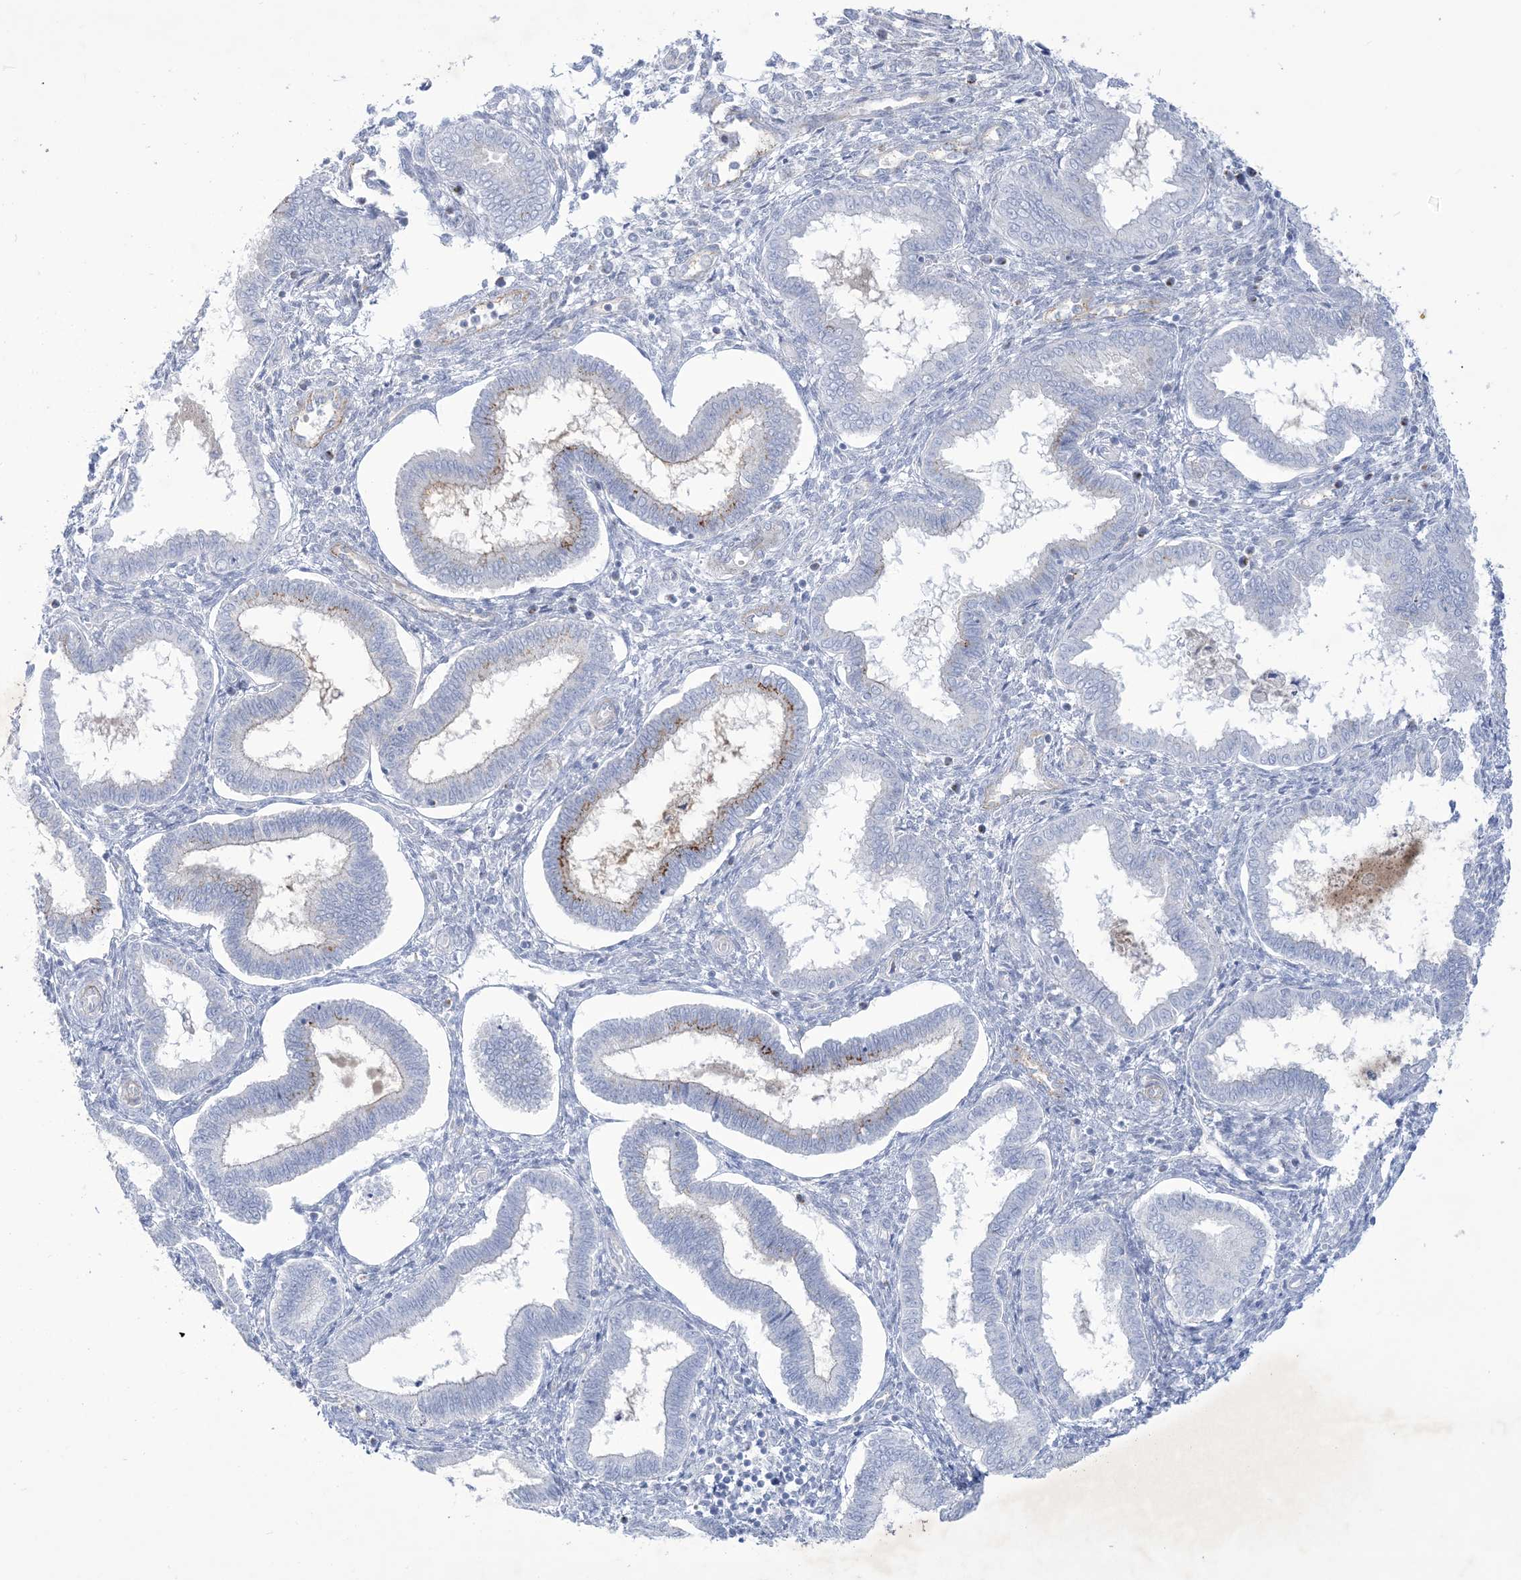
{"staining": {"intensity": "negative", "quantity": "none", "location": "none"}, "tissue": "endometrium", "cell_type": "Cells in endometrial stroma", "image_type": "normal", "snomed": [{"axis": "morphology", "description": "Normal tissue, NOS"}, {"axis": "topography", "description": "Endometrium"}], "caption": "An image of endometrium stained for a protein exhibits no brown staining in cells in endometrial stroma.", "gene": "B3GNT7", "patient": {"sex": "female", "age": 24}}